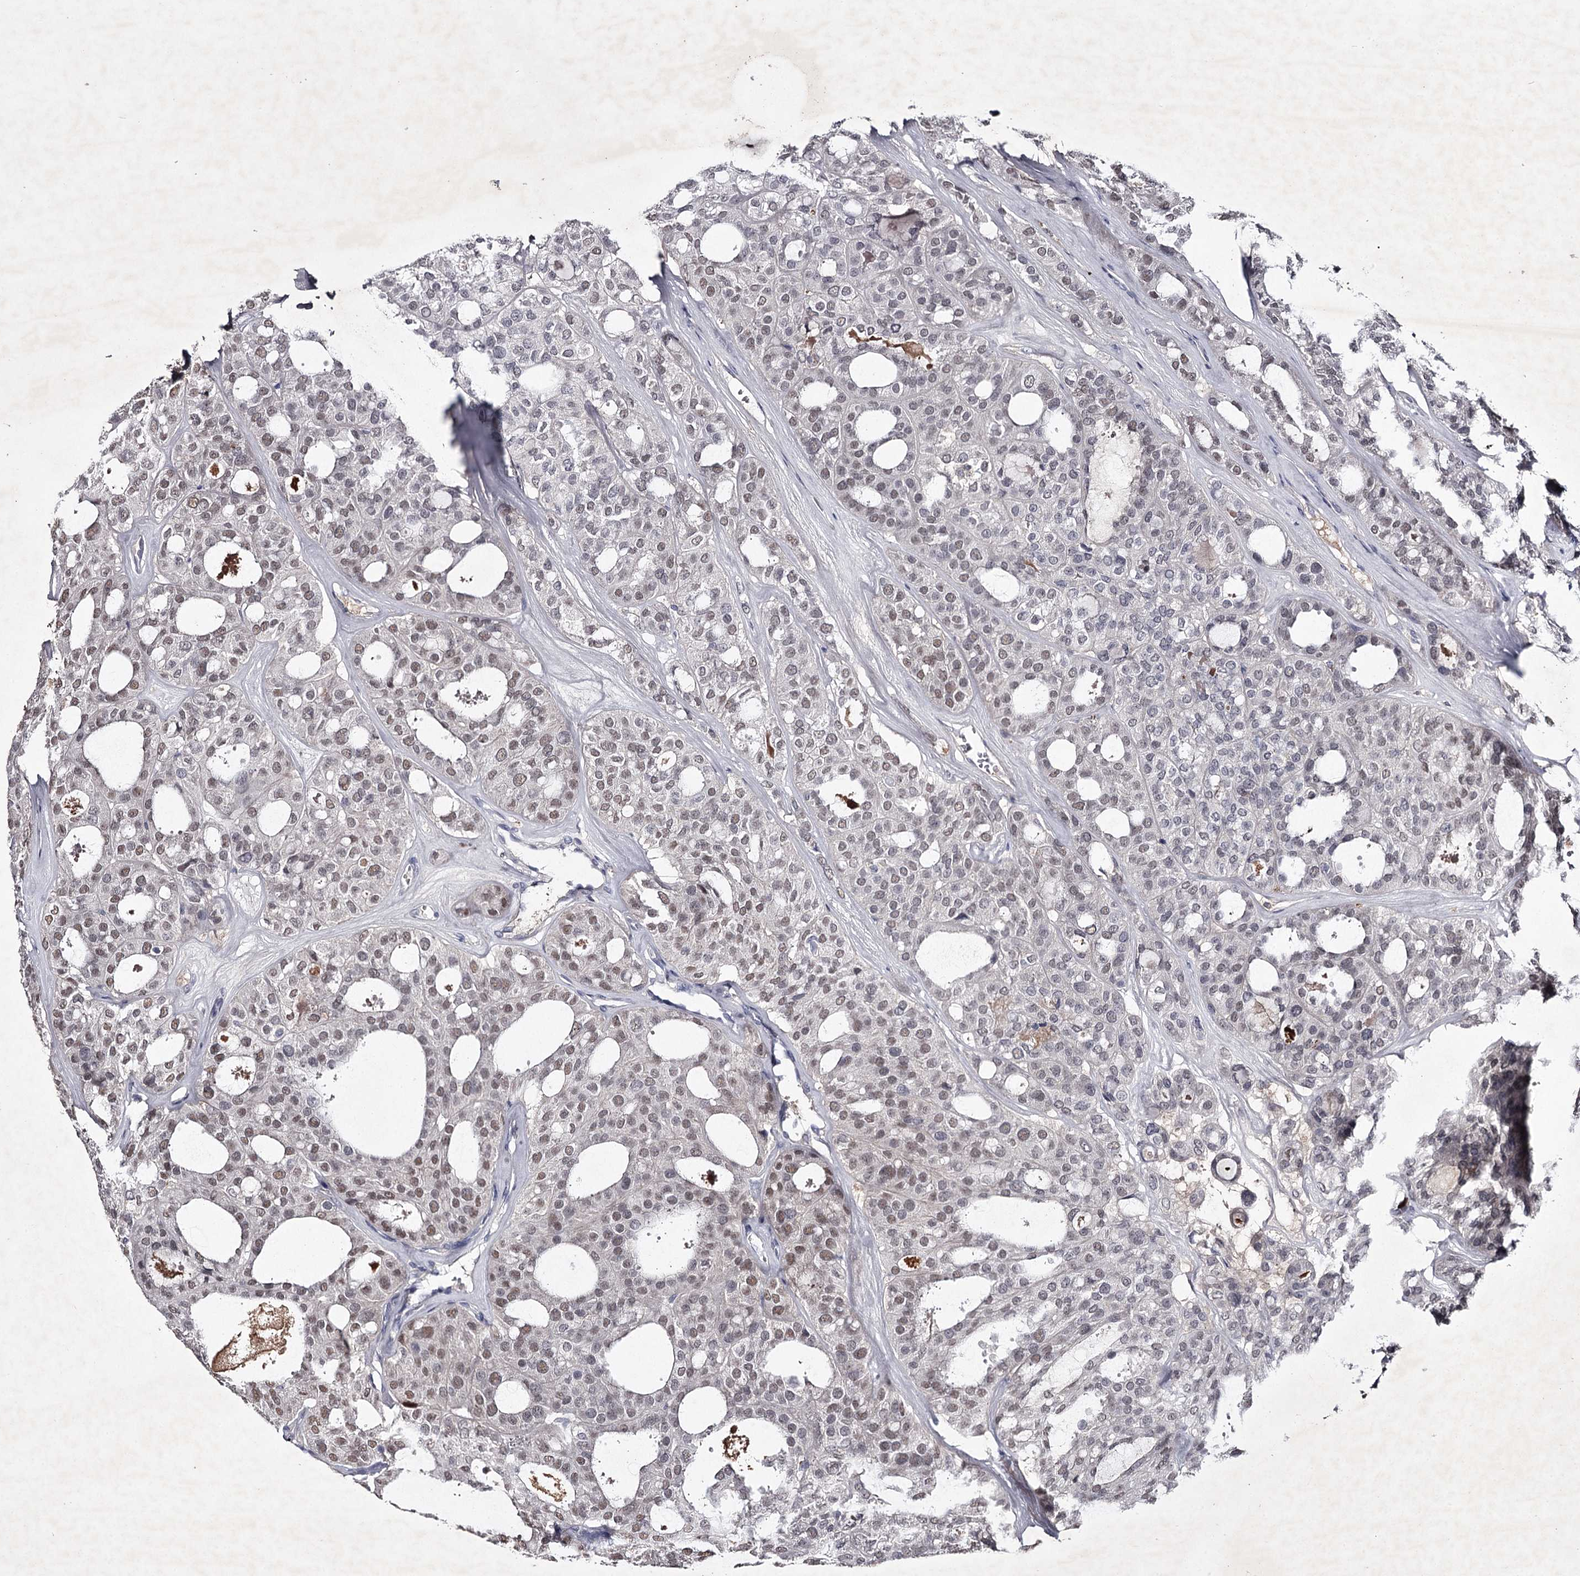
{"staining": {"intensity": "weak", "quantity": "<25%", "location": "nuclear"}, "tissue": "thyroid cancer", "cell_type": "Tumor cells", "image_type": "cancer", "snomed": [{"axis": "morphology", "description": "Follicular adenoma carcinoma, NOS"}, {"axis": "topography", "description": "Thyroid gland"}], "caption": "Immunohistochemistry histopathology image of human thyroid follicular adenoma carcinoma stained for a protein (brown), which exhibits no positivity in tumor cells. The staining was performed using DAB to visualize the protein expression in brown, while the nuclei were stained in blue with hematoxylin (Magnification: 20x).", "gene": "FDXACB1", "patient": {"sex": "male", "age": 75}}